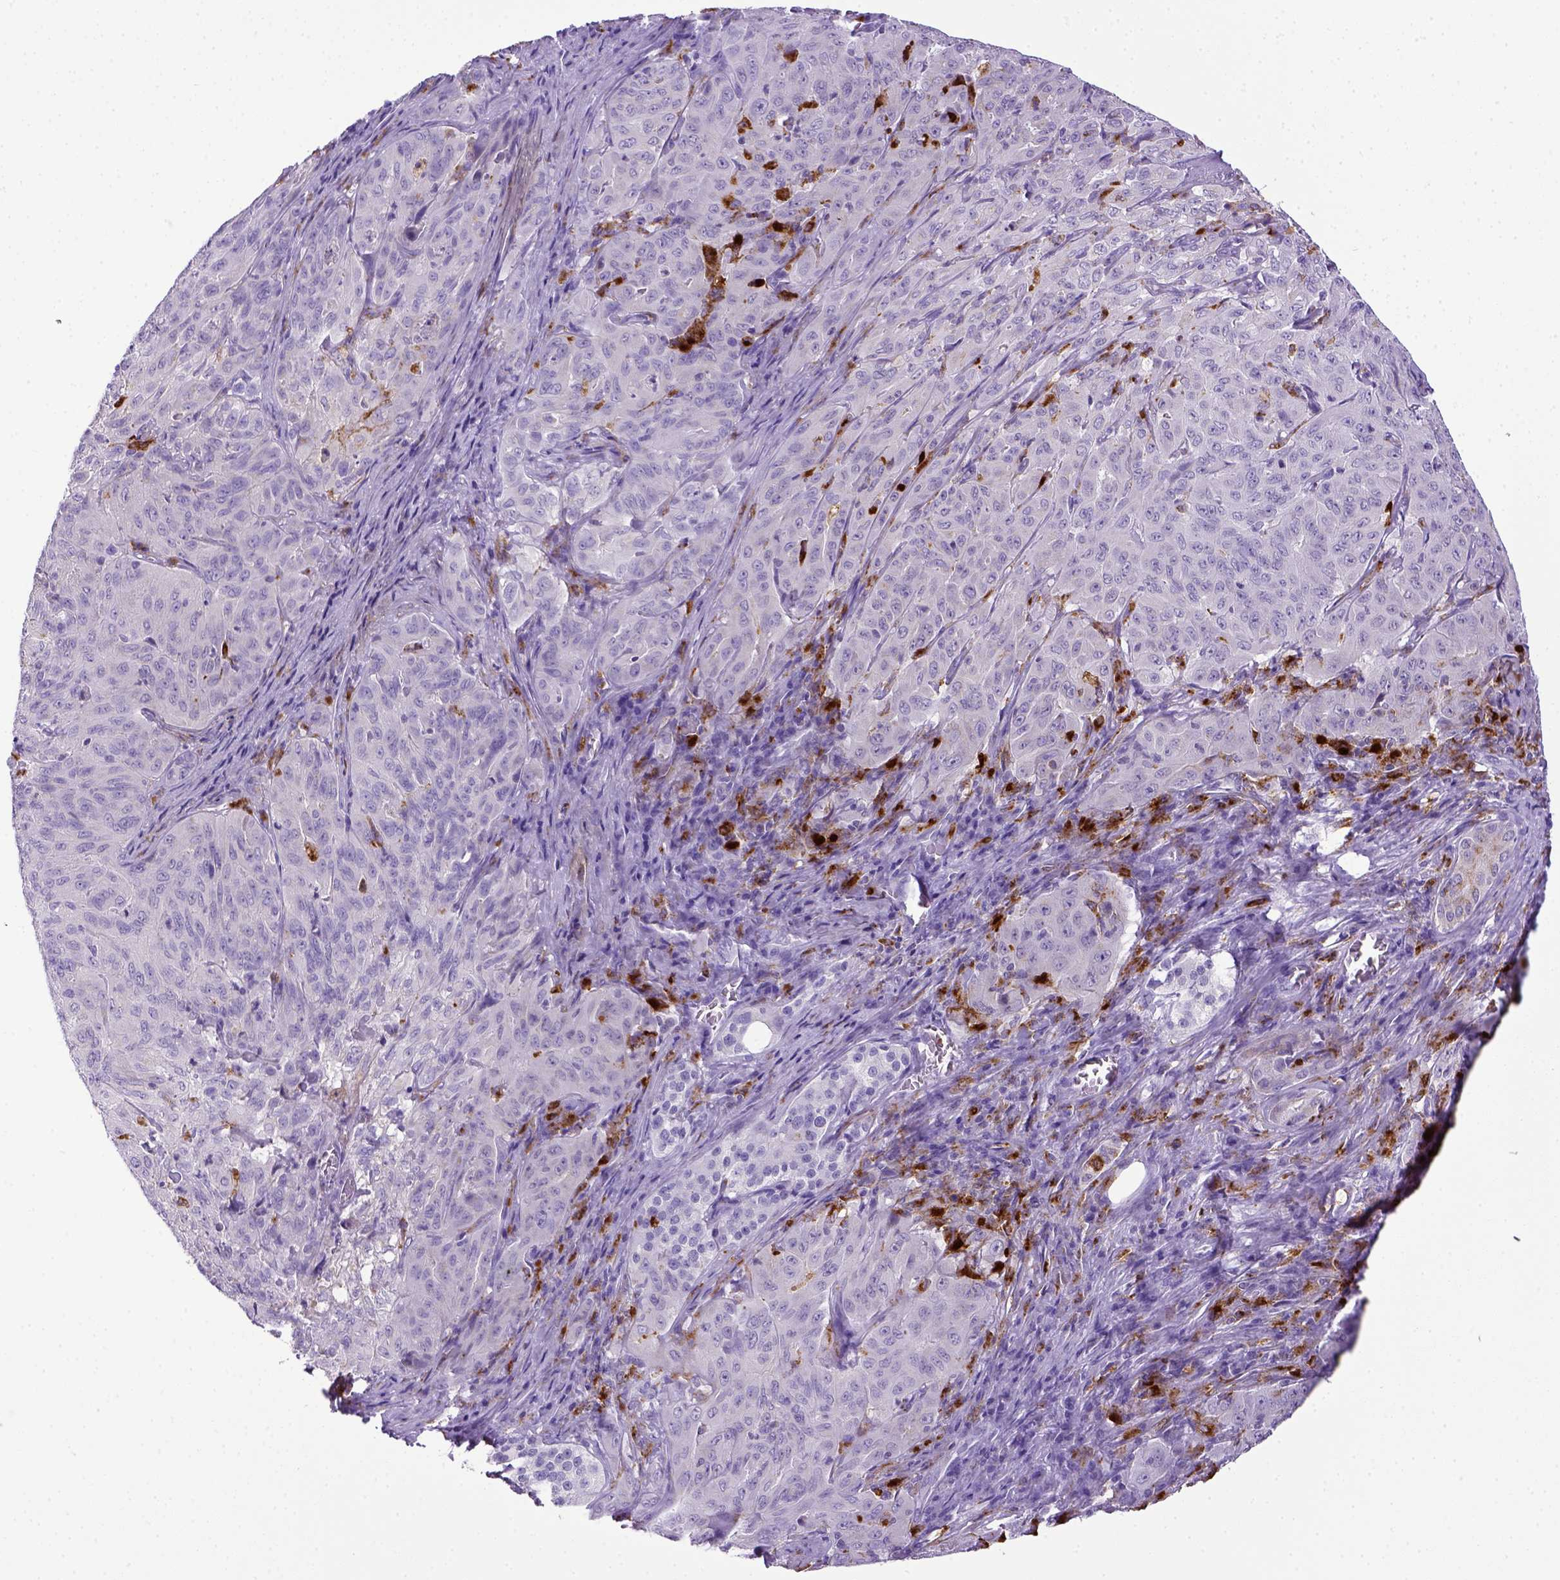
{"staining": {"intensity": "negative", "quantity": "none", "location": "none"}, "tissue": "pancreatic cancer", "cell_type": "Tumor cells", "image_type": "cancer", "snomed": [{"axis": "morphology", "description": "Adenocarcinoma, NOS"}, {"axis": "topography", "description": "Pancreas"}], "caption": "Tumor cells show no significant expression in adenocarcinoma (pancreatic).", "gene": "CD68", "patient": {"sex": "male", "age": 63}}